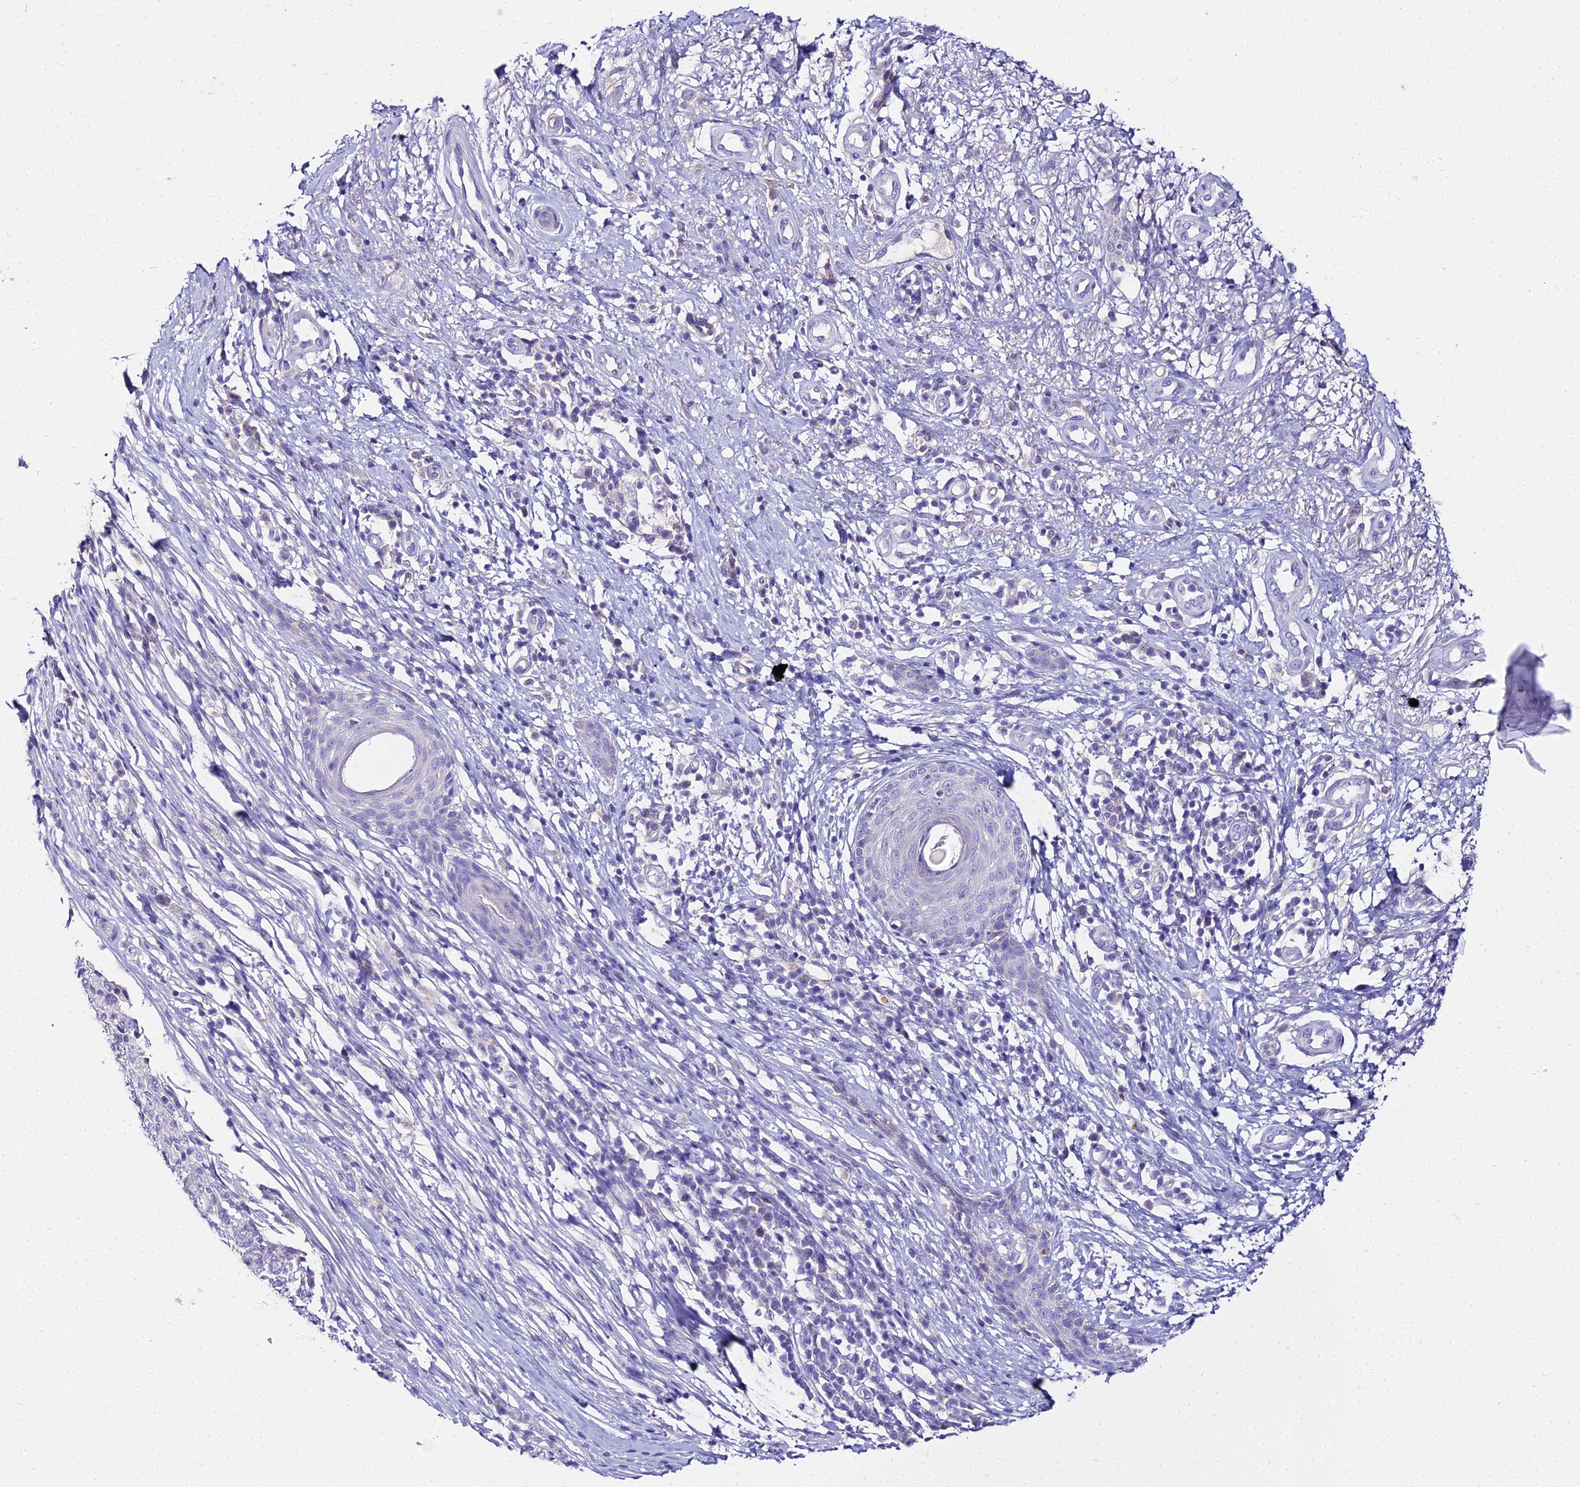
{"staining": {"intensity": "negative", "quantity": "none", "location": "none"}, "tissue": "skin cancer", "cell_type": "Tumor cells", "image_type": "cancer", "snomed": [{"axis": "morphology", "description": "Basal cell carcinoma"}, {"axis": "topography", "description": "Skin"}], "caption": "Tumor cells are negative for protein expression in human basal cell carcinoma (skin). The staining is performed using DAB (3,3'-diaminobenzidine) brown chromogen with nuclei counter-stained in using hematoxylin.", "gene": "TUBA3D", "patient": {"sex": "female", "age": 65}}